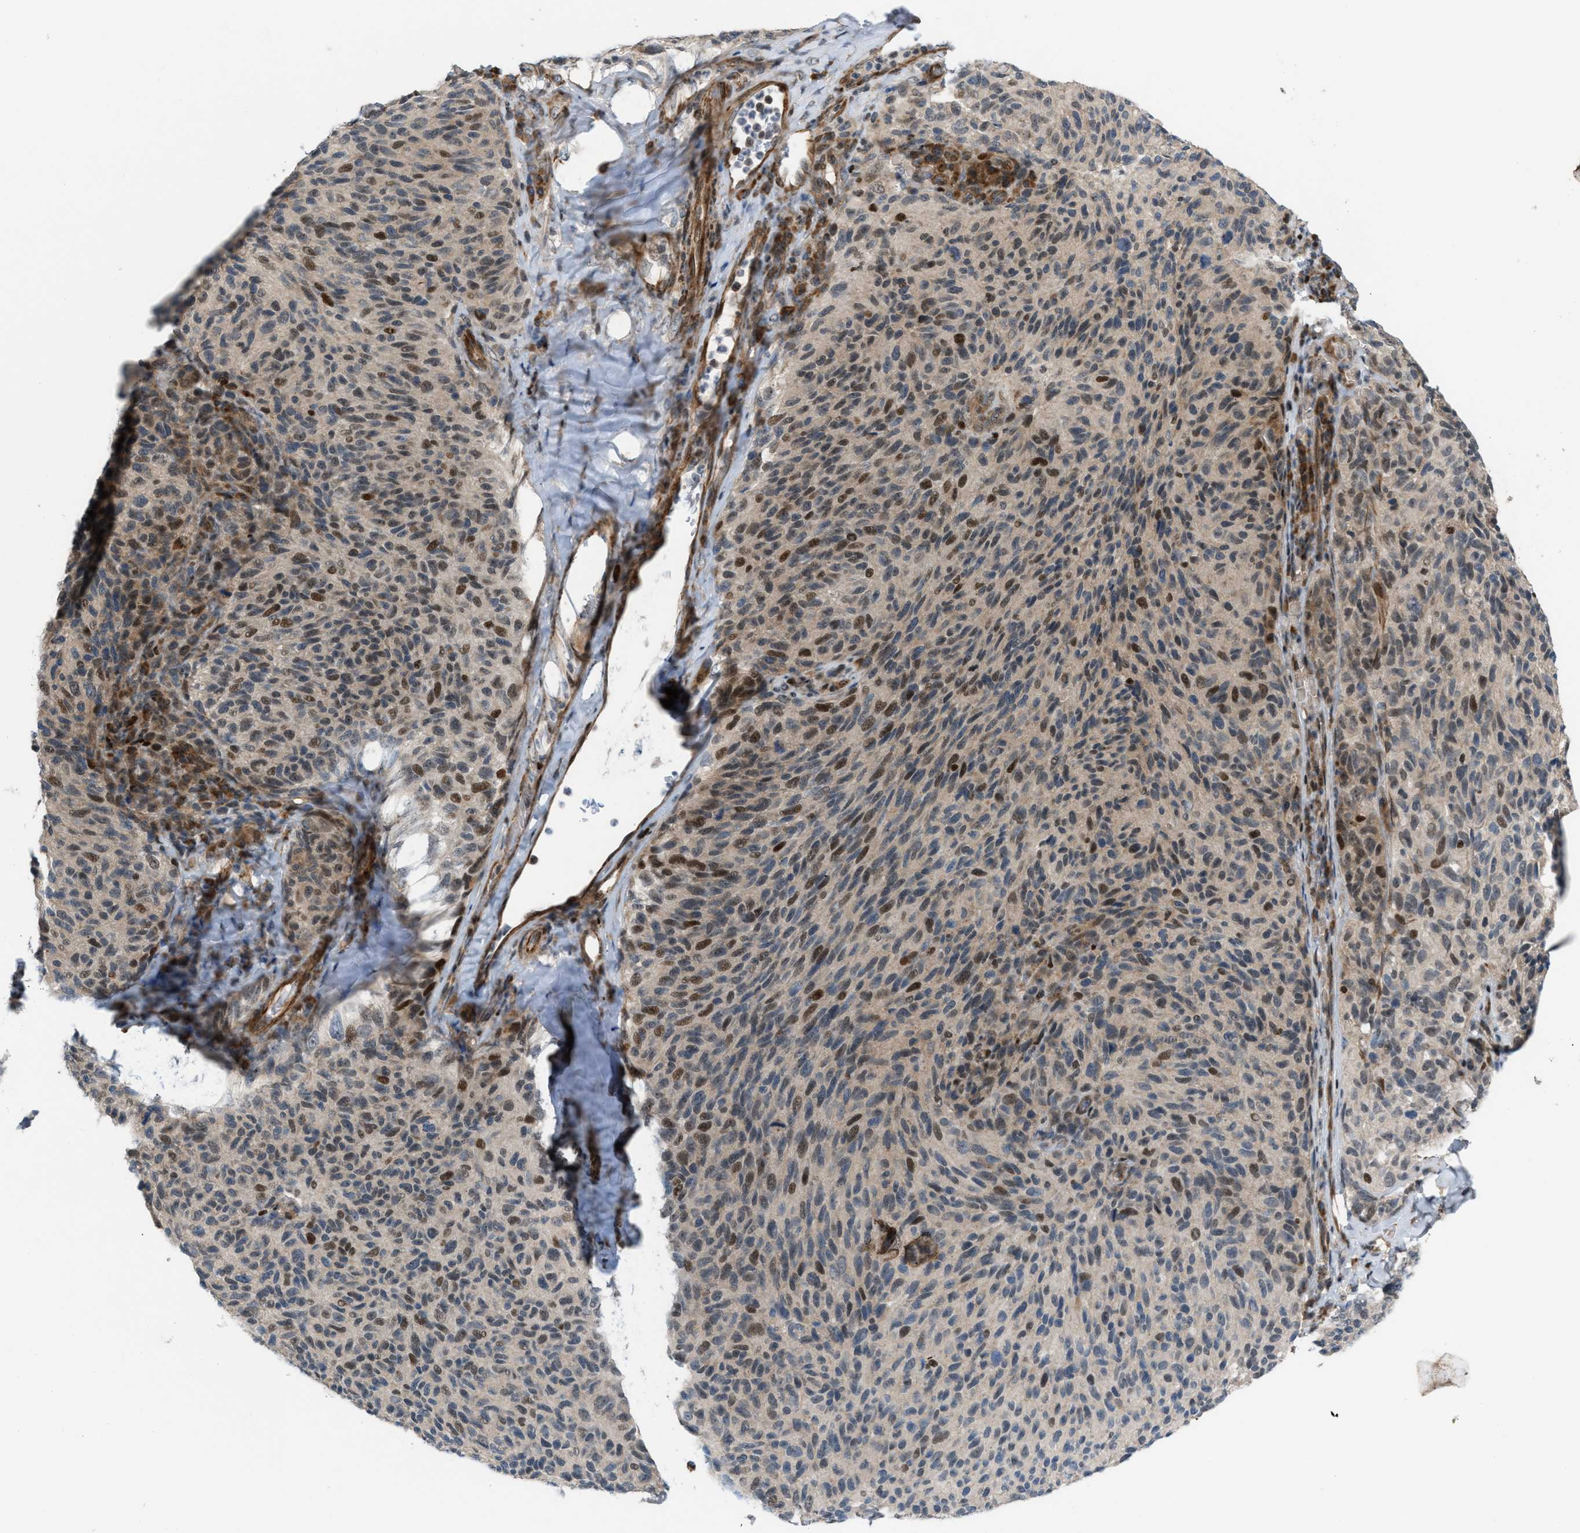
{"staining": {"intensity": "moderate", "quantity": "25%-75%", "location": "cytoplasmic/membranous,nuclear"}, "tissue": "melanoma", "cell_type": "Tumor cells", "image_type": "cancer", "snomed": [{"axis": "morphology", "description": "Malignant melanoma, NOS"}, {"axis": "topography", "description": "Skin"}], "caption": "Malignant melanoma stained with a protein marker exhibits moderate staining in tumor cells.", "gene": "ZNF276", "patient": {"sex": "female", "age": 73}}